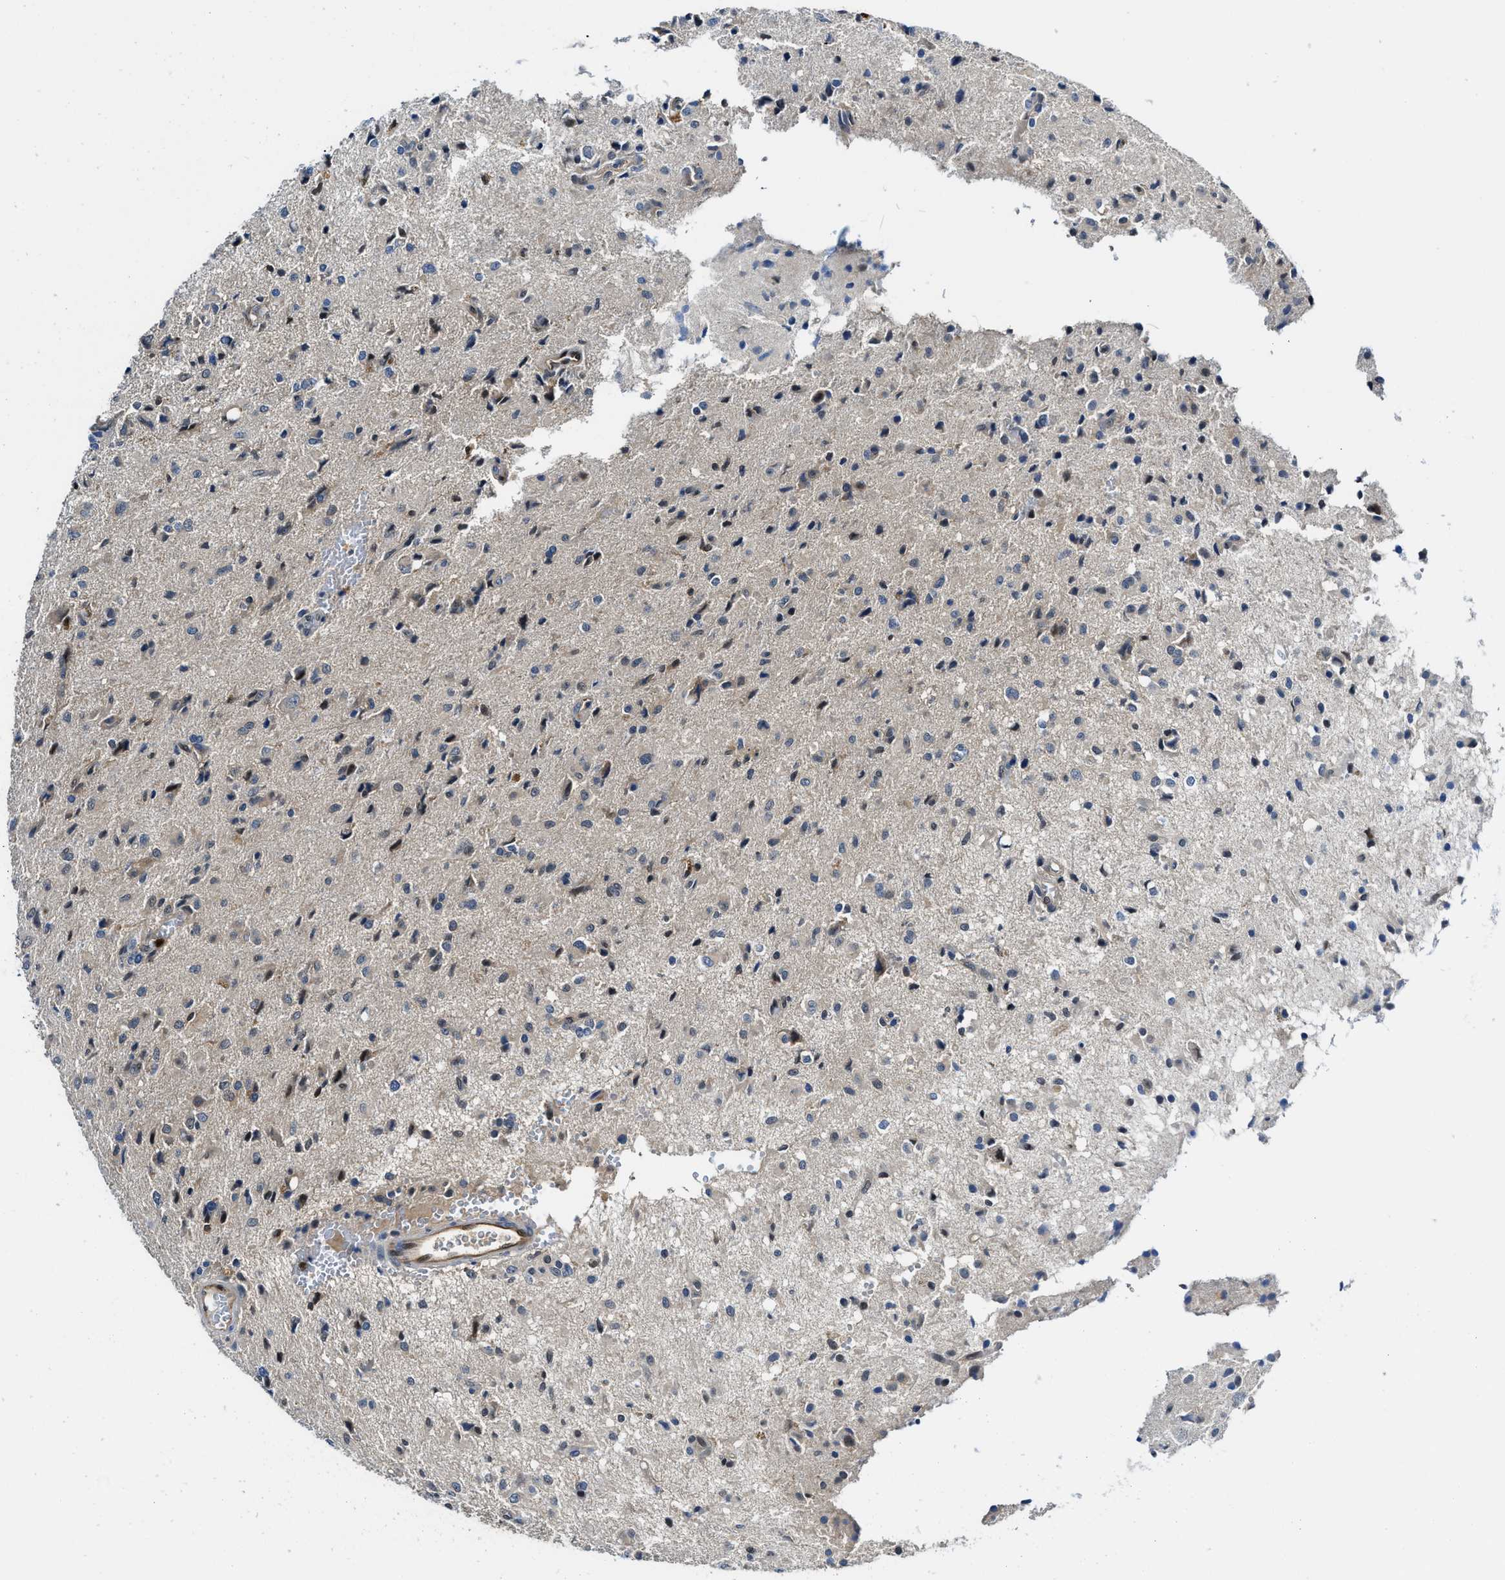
{"staining": {"intensity": "weak", "quantity": "<25%", "location": "cytoplasmic/membranous"}, "tissue": "glioma", "cell_type": "Tumor cells", "image_type": "cancer", "snomed": [{"axis": "morphology", "description": "Glioma, malignant, High grade"}, {"axis": "topography", "description": "Brain"}], "caption": "High magnification brightfield microscopy of glioma stained with DAB (brown) and counterstained with hematoxylin (blue): tumor cells show no significant staining.", "gene": "LTA4H", "patient": {"sex": "female", "age": 59}}